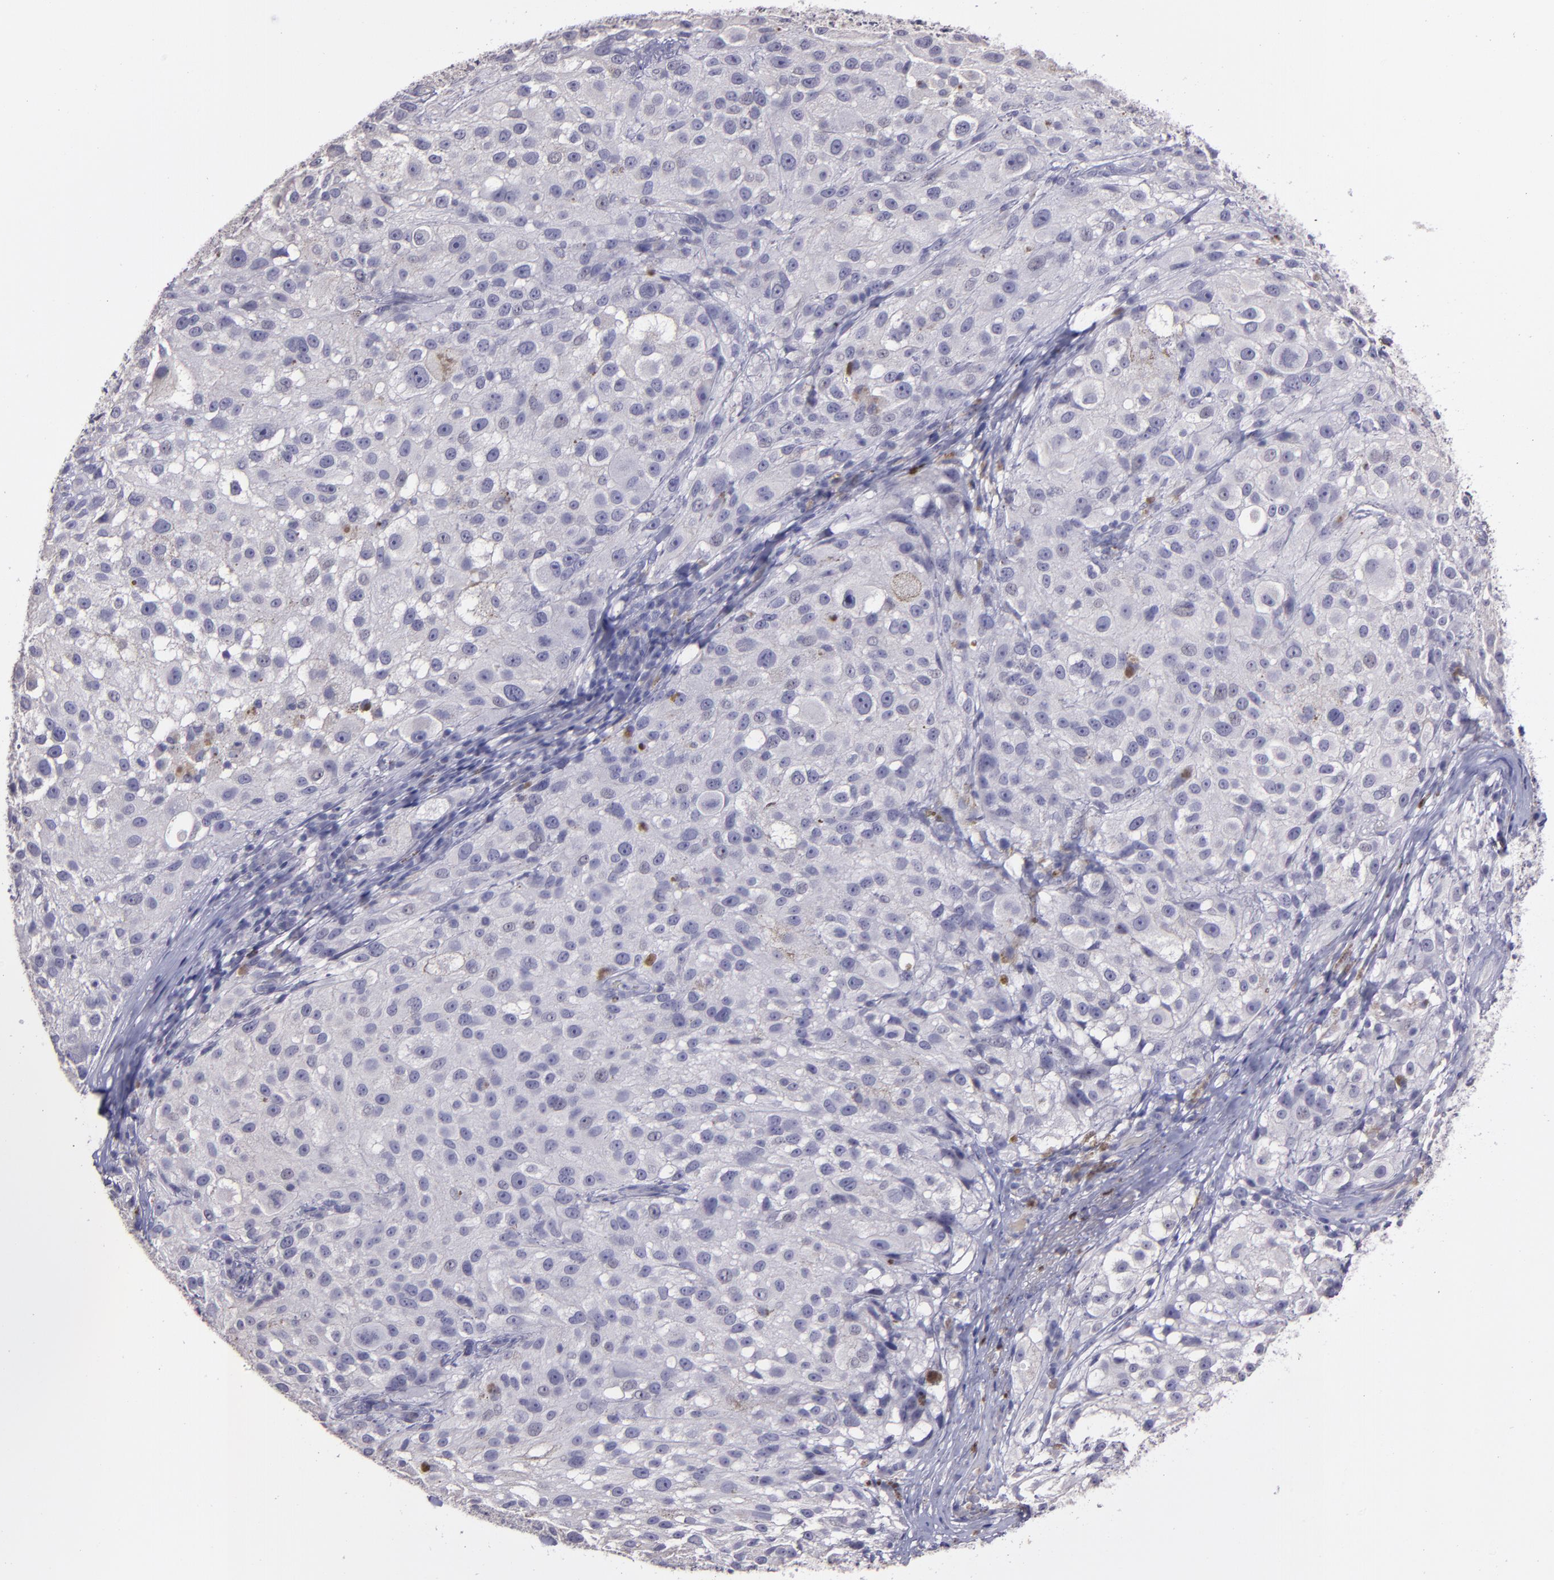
{"staining": {"intensity": "negative", "quantity": "none", "location": "none"}, "tissue": "melanoma", "cell_type": "Tumor cells", "image_type": "cancer", "snomed": [{"axis": "morphology", "description": "Necrosis, NOS"}, {"axis": "morphology", "description": "Malignant melanoma, NOS"}, {"axis": "topography", "description": "Skin"}], "caption": "Immunohistochemical staining of human malignant melanoma displays no significant expression in tumor cells.", "gene": "MASP1", "patient": {"sex": "female", "age": 87}}